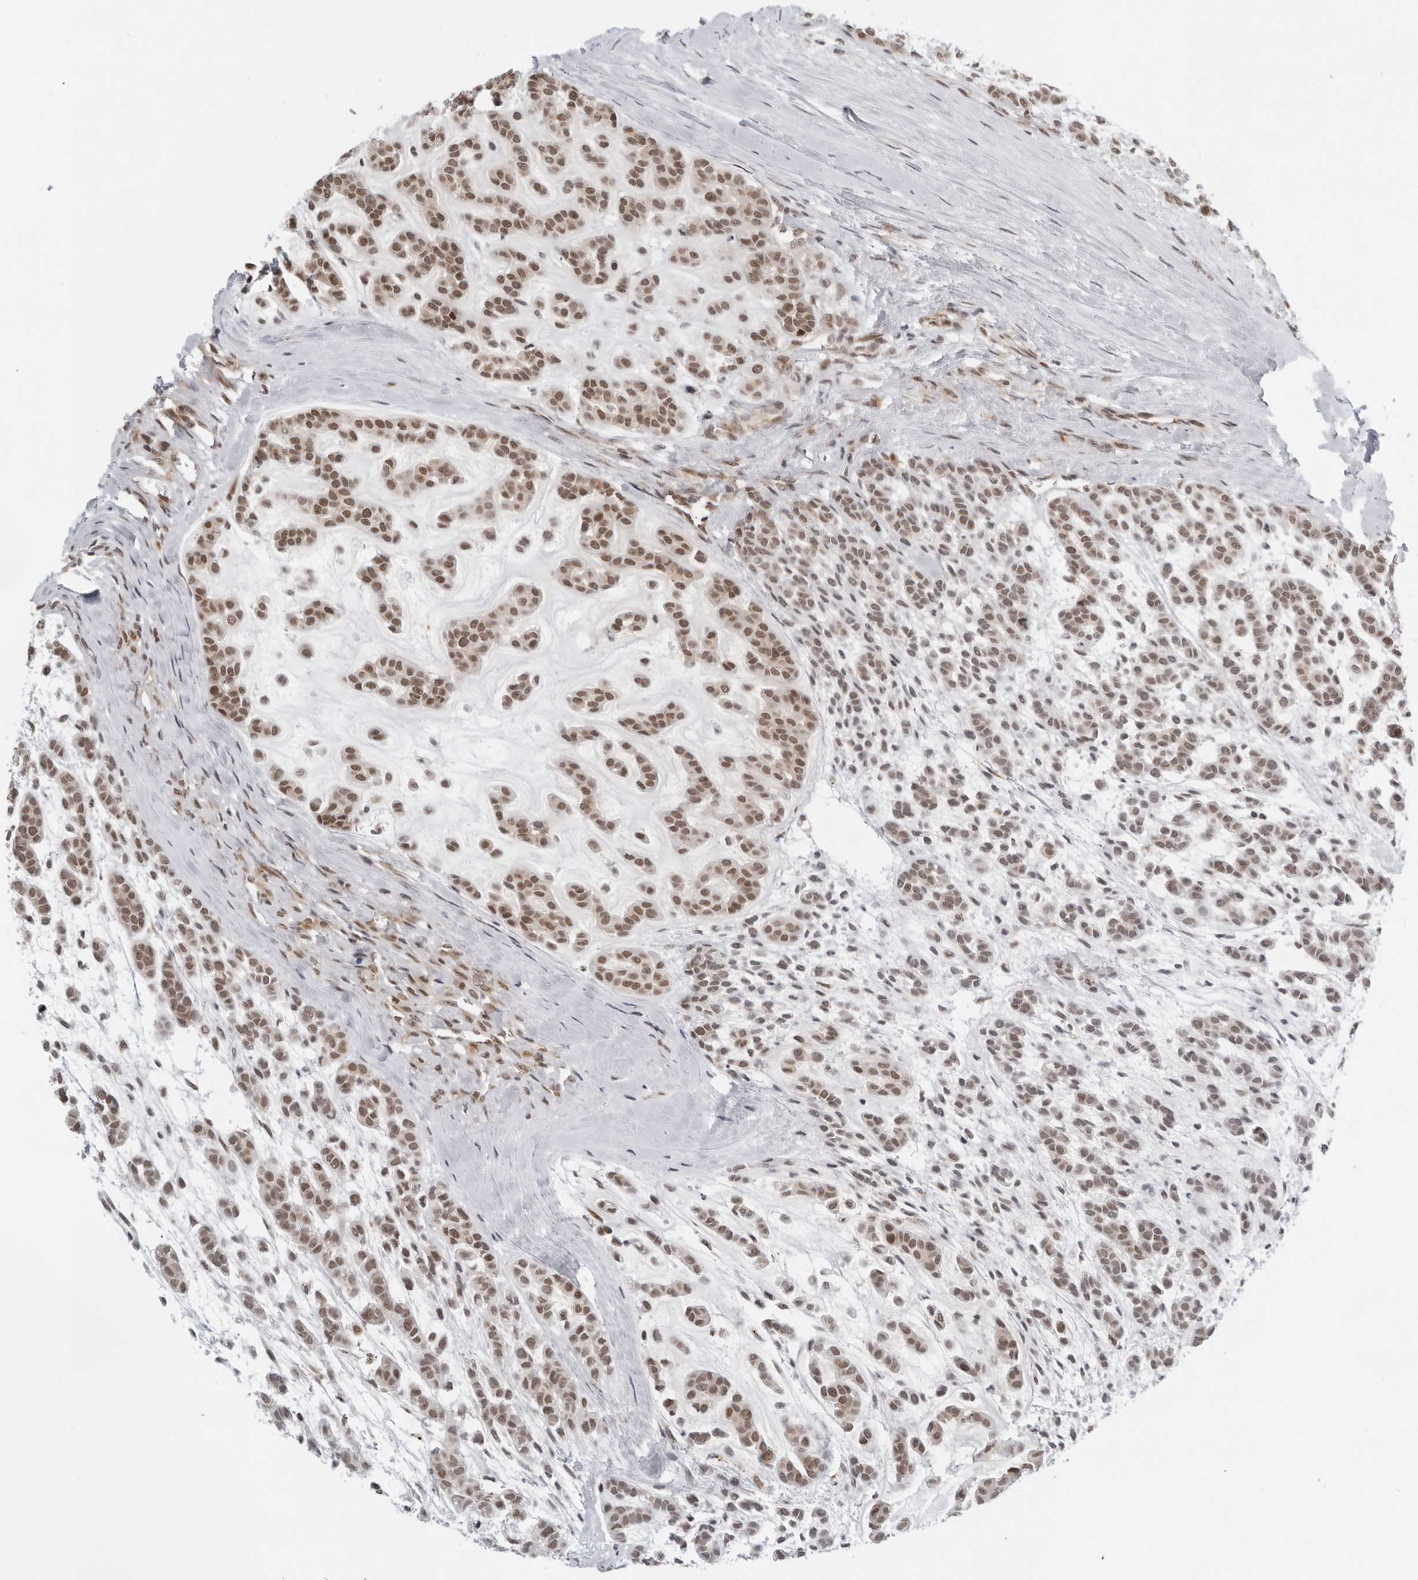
{"staining": {"intensity": "moderate", "quantity": ">75%", "location": "nuclear"}, "tissue": "head and neck cancer", "cell_type": "Tumor cells", "image_type": "cancer", "snomed": [{"axis": "morphology", "description": "Adenocarcinoma, NOS"}, {"axis": "morphology", "description": "Adenoma, NOS"}, {"axis": "topography", "description": "Head-Neck"}], "caption": "Protein staining of head and neck adenocarcinoma tissue shows moderate nuclear positivity in approximately >75% of tumor cells.", "gene": "TOX4", "patient": {"sex": "female", "age": 55}}